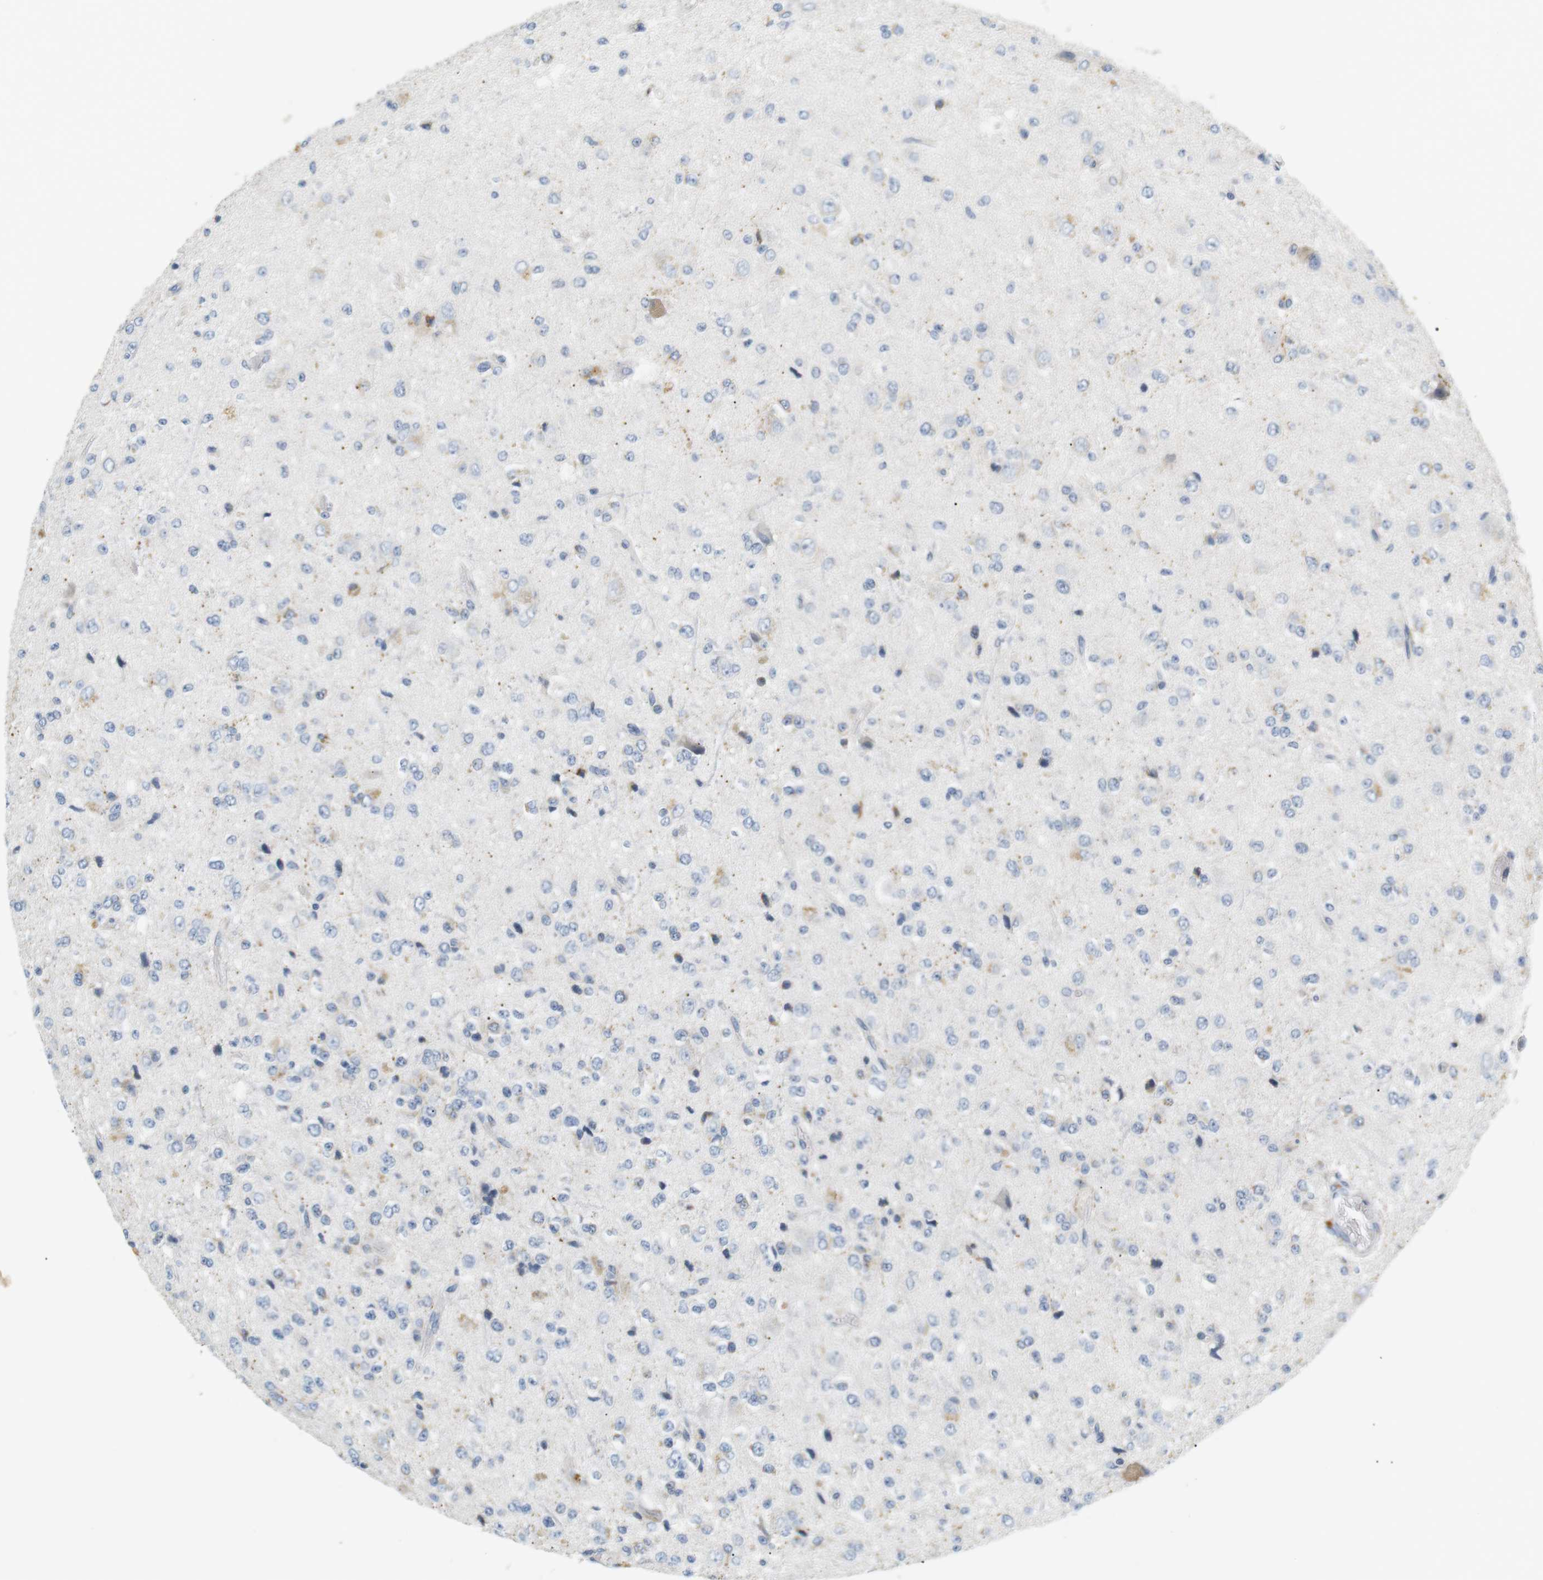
{"staining": {"intensity": "negative", "quantity": "none", "location": "none"}, "tissue": "glioma", "cell_type": "Tumor cells", "image_type": "cancer", "snomed": [{"axis": "morphology", "description": "Glioma, malignant, High grade"}, {"axis": "topography", "description": "pancreas cauda"}], "caption": "DAB immunohistochemical staining of glioma reveals no significant positivity in tumor cells.", "gene": "CD300E", "patient": {"sex": "male", "age": 60}}